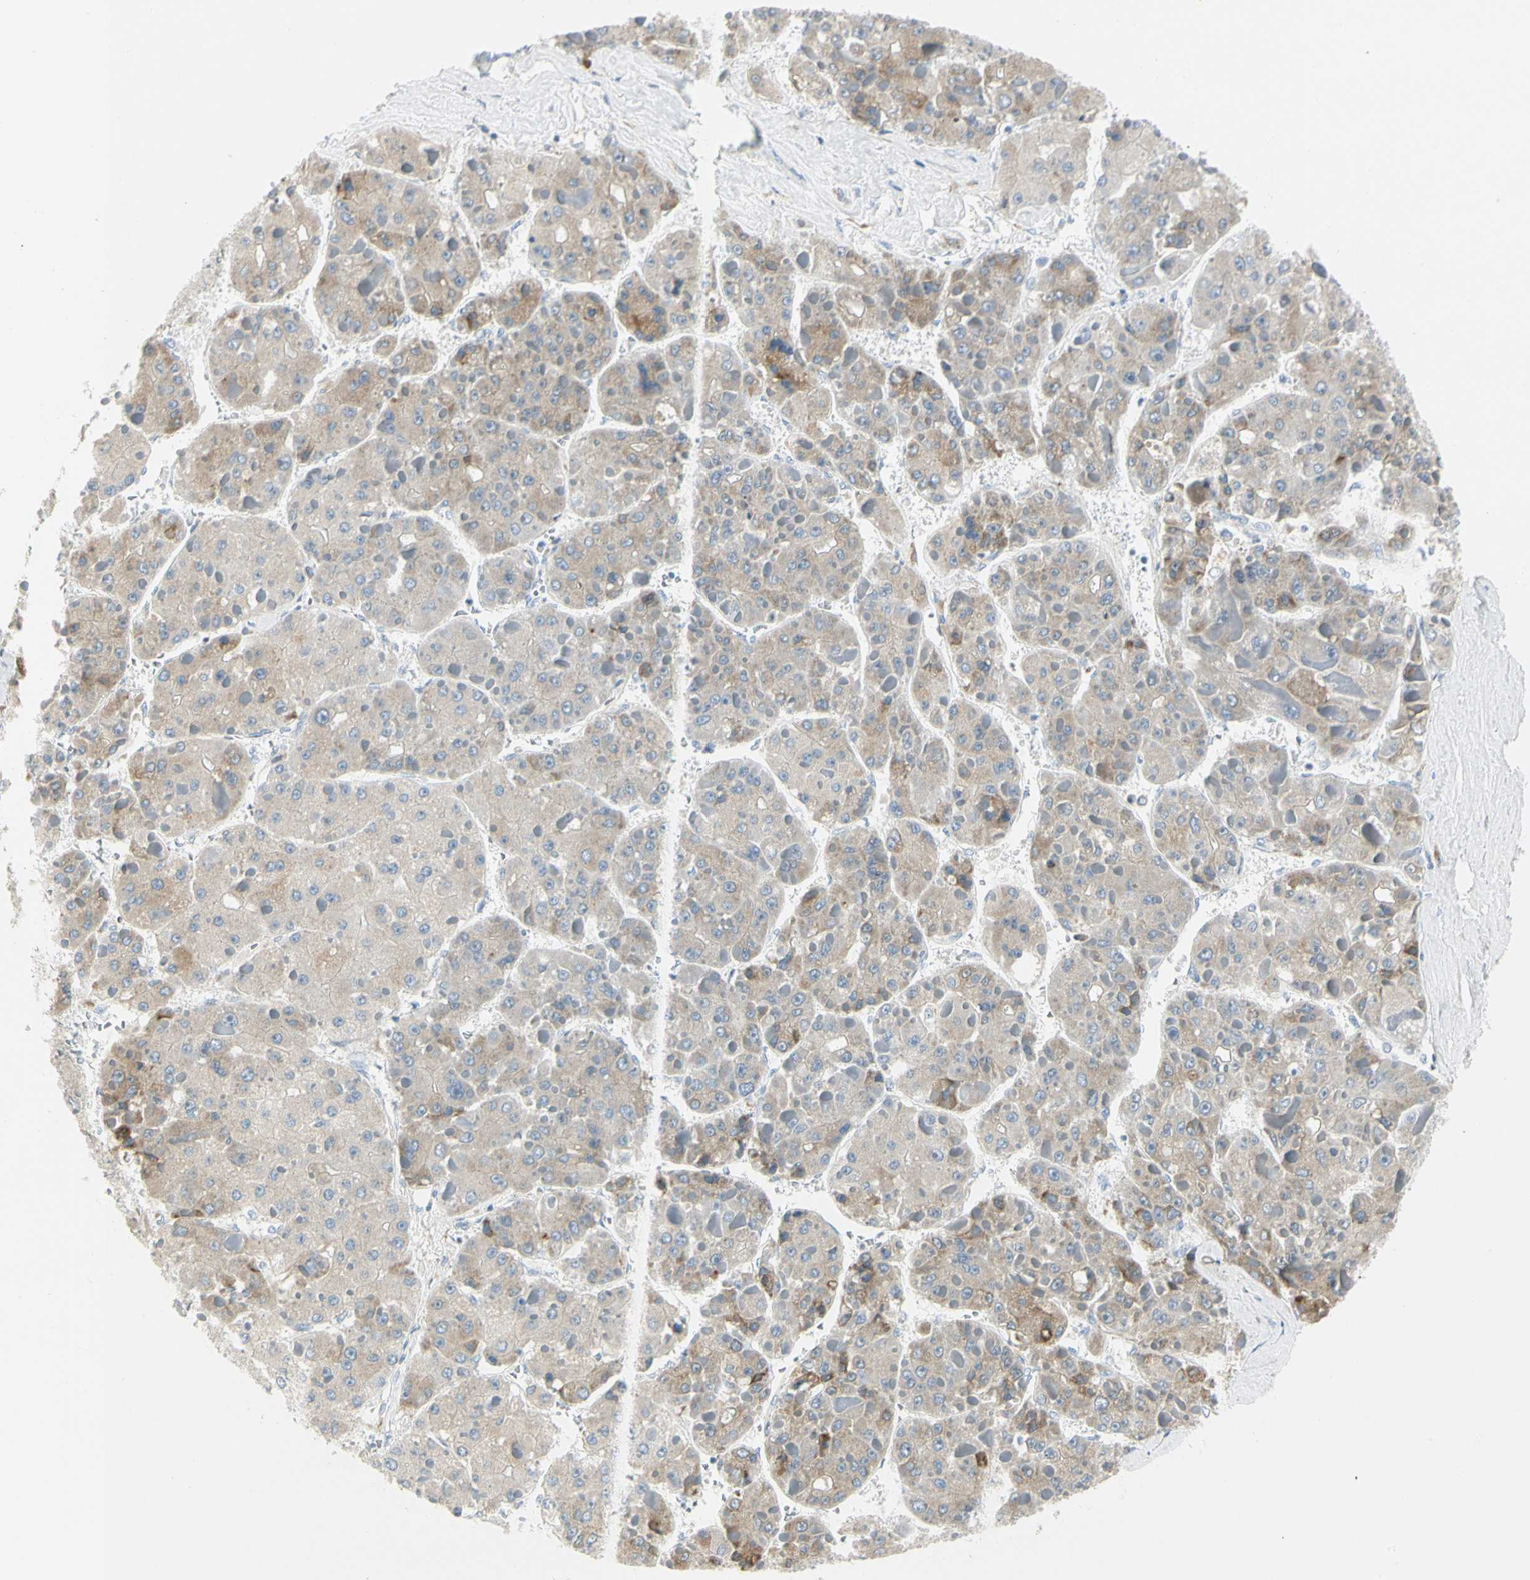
{"staining": {"intensity": "weak", "quantity": "<25%", "location": "cytoplasmic/membranous"}, "tissue": "liver cancer", "cell_type": "Tumor cells", "image_type": "cancer", "snomed": [{"axis": "morphology", "description": "Carcinoma, Hepatocellular, NOS"}, {"axis": "topography", "description": "Liver"}], "caption": "High magnification brightfield microscopy of hepatocellular carcinoma (liver) stained with DAB (3,3'-diaminobenzidine) (brown) and counterstained with hematoxylin (blue): tumor cells show no significant expression.", "gene": "TNFSF11", "patient": {"sex": "female", "age": 73}}